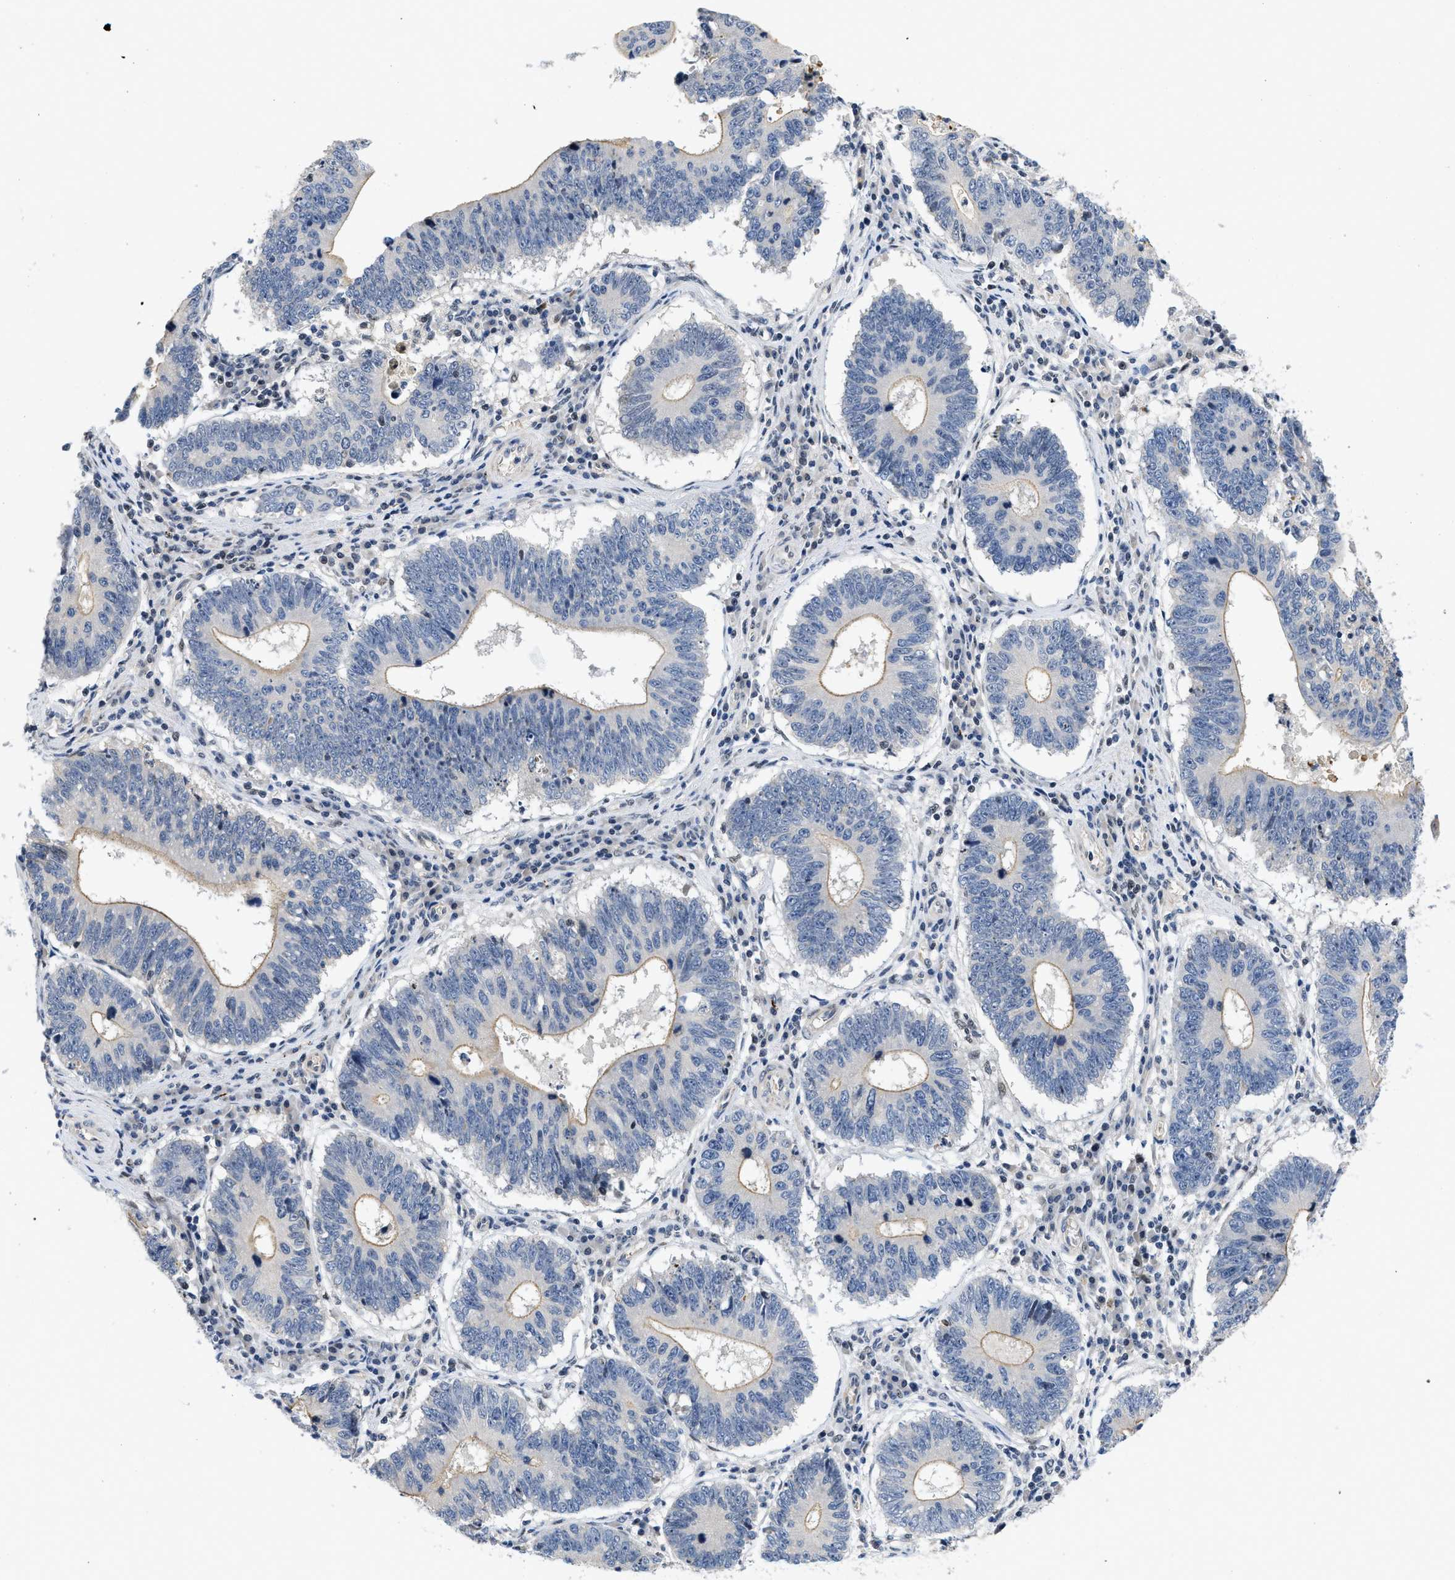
{"staining": {"intensity": "weak", "quantity": "25%-75%", "location": "cytoplasmic/membranous"}, "tissue": "stomach cancer", "cell_type": "Tumor cells", "image_type": "cancer", "snomed": [{"axis": "morphology", "description": "Adenocarcinoma, NOS"}, {"axis": "topography", "description": "Stomach"}], "caption": "Tumor cells reveal low levels of weak cytoplasmic/membranous positivity in approximately 25%-75% of cells in human stomach cancer. Immunohistochemistry stains the protein of interest in brown and the nuclei are stained blue.", "gene": "VIP", "patient": {"sex": "male", "age": 59}}